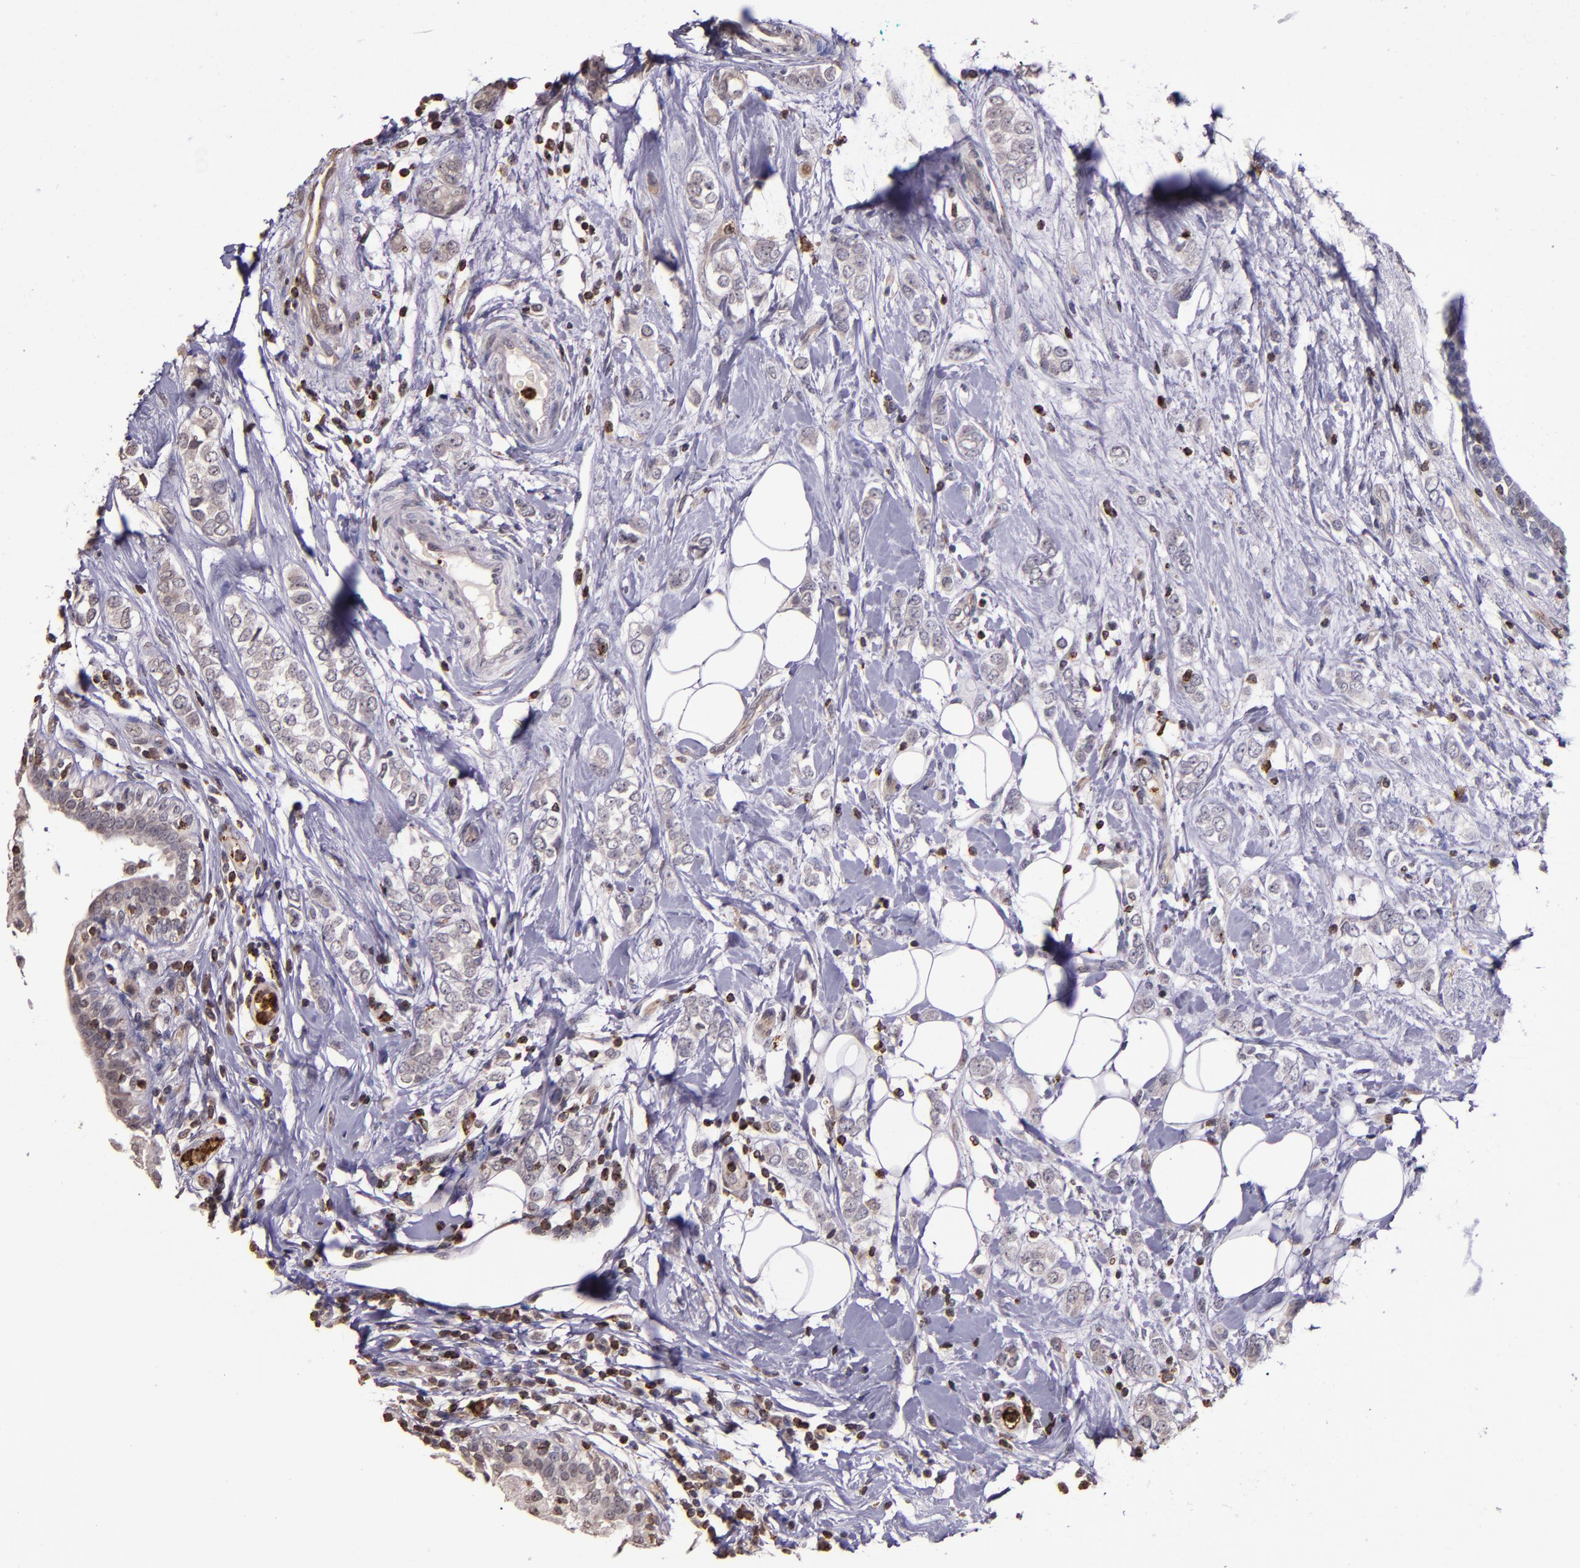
{"staining": {"intensity": "weak", "quantity": "25%-75%", "location": "cytoplasmic/membranous"}, "tissue": "breast cancer", "cell_type": "Tumor cells", "image_type": "cancer", "snomed": [{"axis": "morphology", "description": "Normal tissue, NOS"}, {"axis": "morphology", "description": "Lobular carcinoma"}, {"axis": "topography", "description": "Breast"}], "caption": "Protein expression analysis of lobular carcinoma (breast) shows weak cytoplasmic/membranous staining in approximately 25%-75% of tumor cells.", "gene": "SLC2A3", "patient": {"sex": "female", "age": 47}}